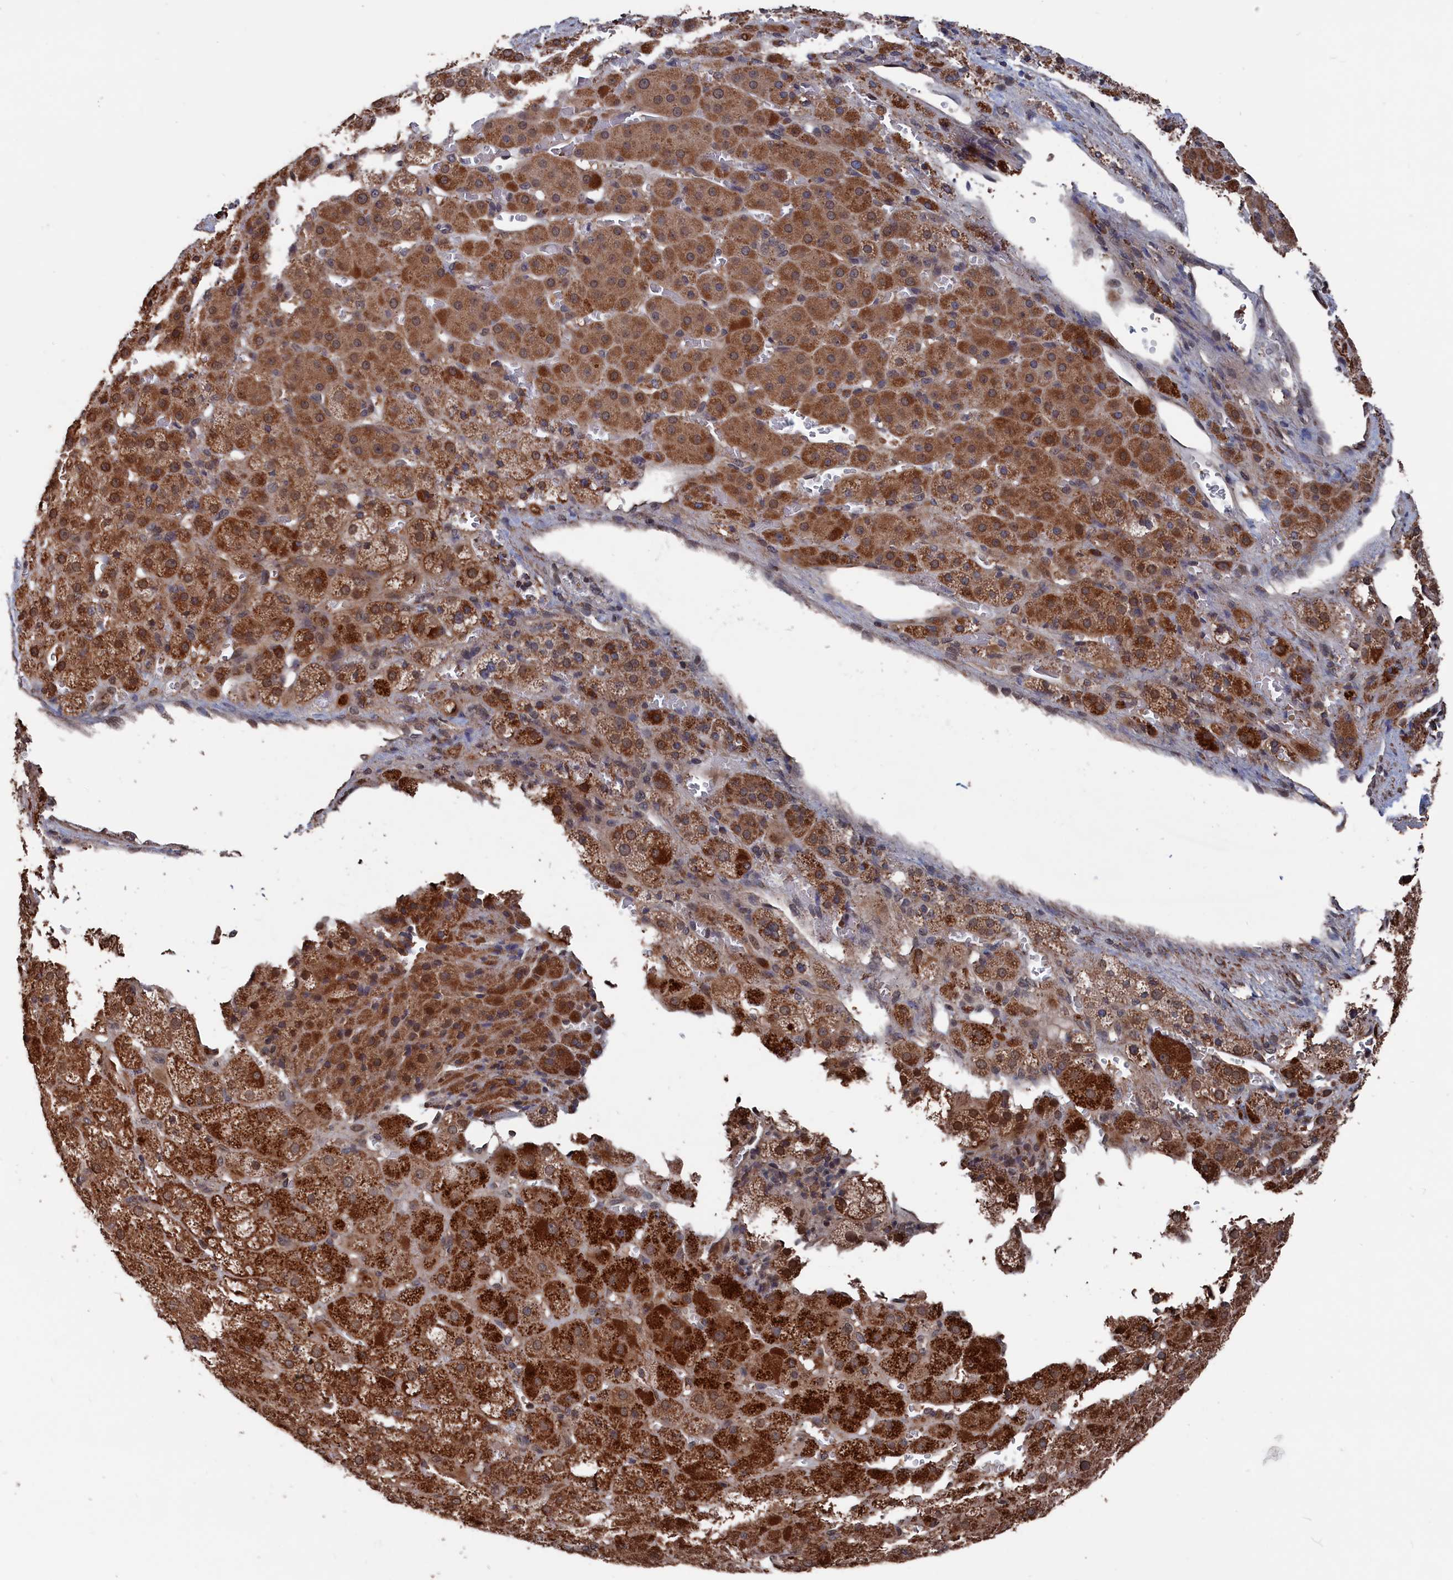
{"staining": {"intensity": "strong", "quantity": "25%-75%", "location": "cytoplasmic/membranous"}, "tissue": "adrenal gland", "cell_type": "Glandular cells", "image_type": "normal", "snomed": [{"axis": "morphology", "description": "Normal tissue, NOS"}, {"axis": "topography", "description": "Adrenal gland"}], "caption": "Immunohistochemistry photomicrograph of benign human adrenal gland stained for a protein (brown), which demonstrates high levels of strong cytoplasmic/membranous staining in approximately 25%-75% of glandular cells.", "gene": "PDE12", "patient": {"sex": "female", "age": 57}}